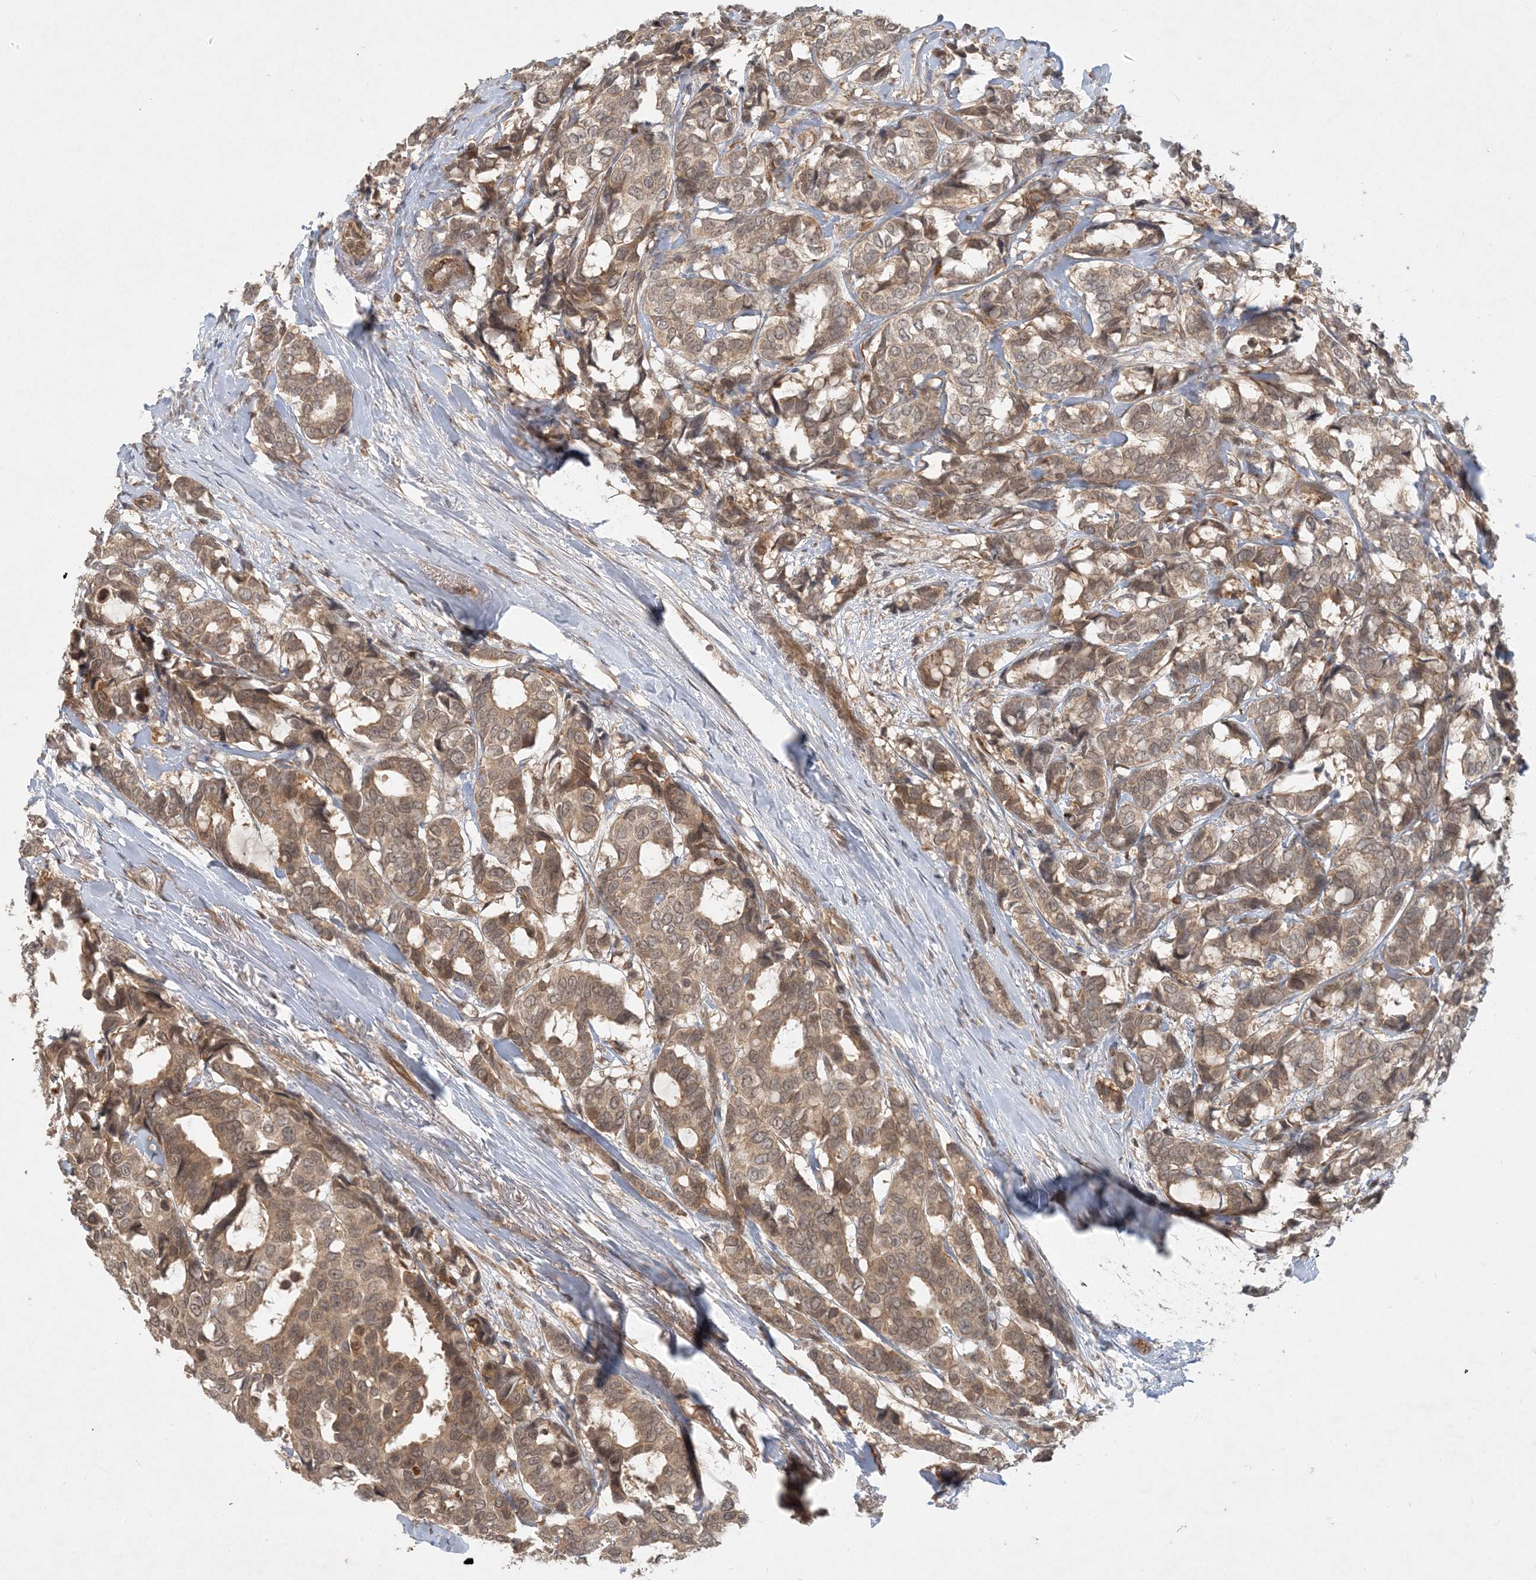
{"staining": {"intensity": "weak", "quantity": "25%-75%", "location": "cytoplasmic/membranous"}, "tissue": "breast cancer", "cell_type": "Tumor cells", "image_type": "cancer", "snomed": [{"axis": "morphology", "description": "Duct carcinoma"}, {"axis": "topography", "description": "Breast"}], "caption": "This is an image of immunohistochemistry staining of invasive ductal carcinoma (breast), which shows weak positivity in the cytoplasmic/membranous of tumor cells.", "gene": "ZCCHC4", "patient": {"sex": "female", "age": 87}}